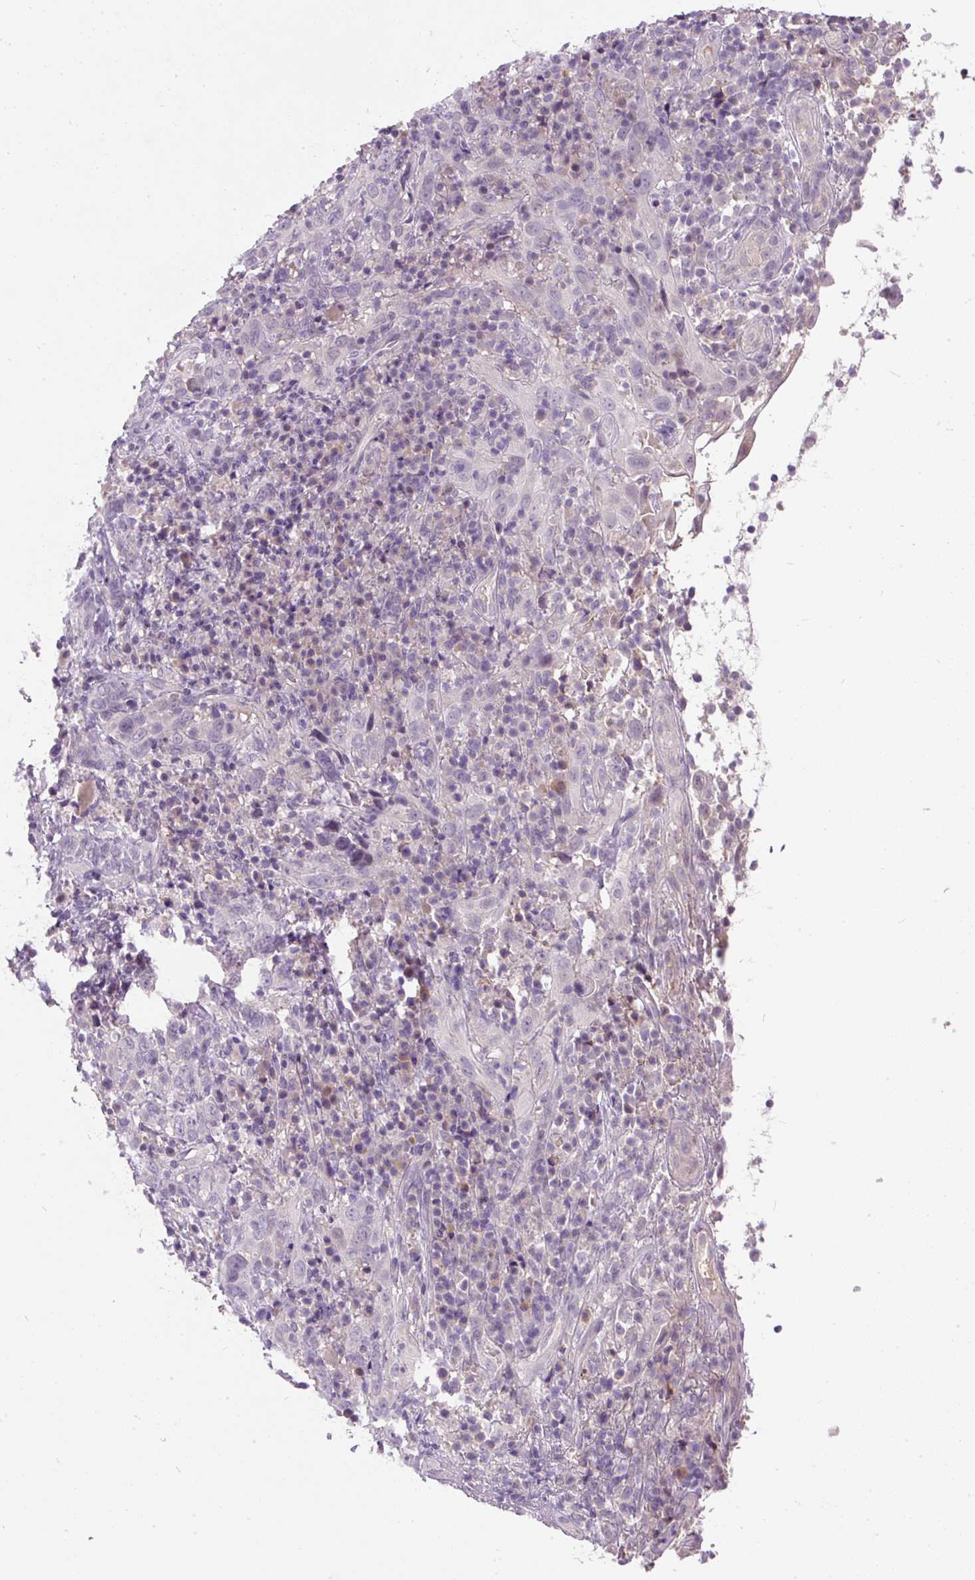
{"staining": {"intensity": "negative", "quantity": "none", "location": "none"}, "tissue": "cervical cancer", "cell_type": "Tumor cells", "image_type": "cancer", "snomed": [{"axis": "morphology", "description": "Squamous cell carcinoma, NOS"}, {"axis": "topography", "description": "Cervix"}], "caption": "Immunohistochemical staining of human squamous cell carcinoma (cervical) reveals no significant staining in tumor cells. (DAB (3,3'-diaminobenzidine) immunohistochemistry (IHC), high magnification).", "gene": "KRTAP20-3", "patient": {"sex": "female", "age": 46}}